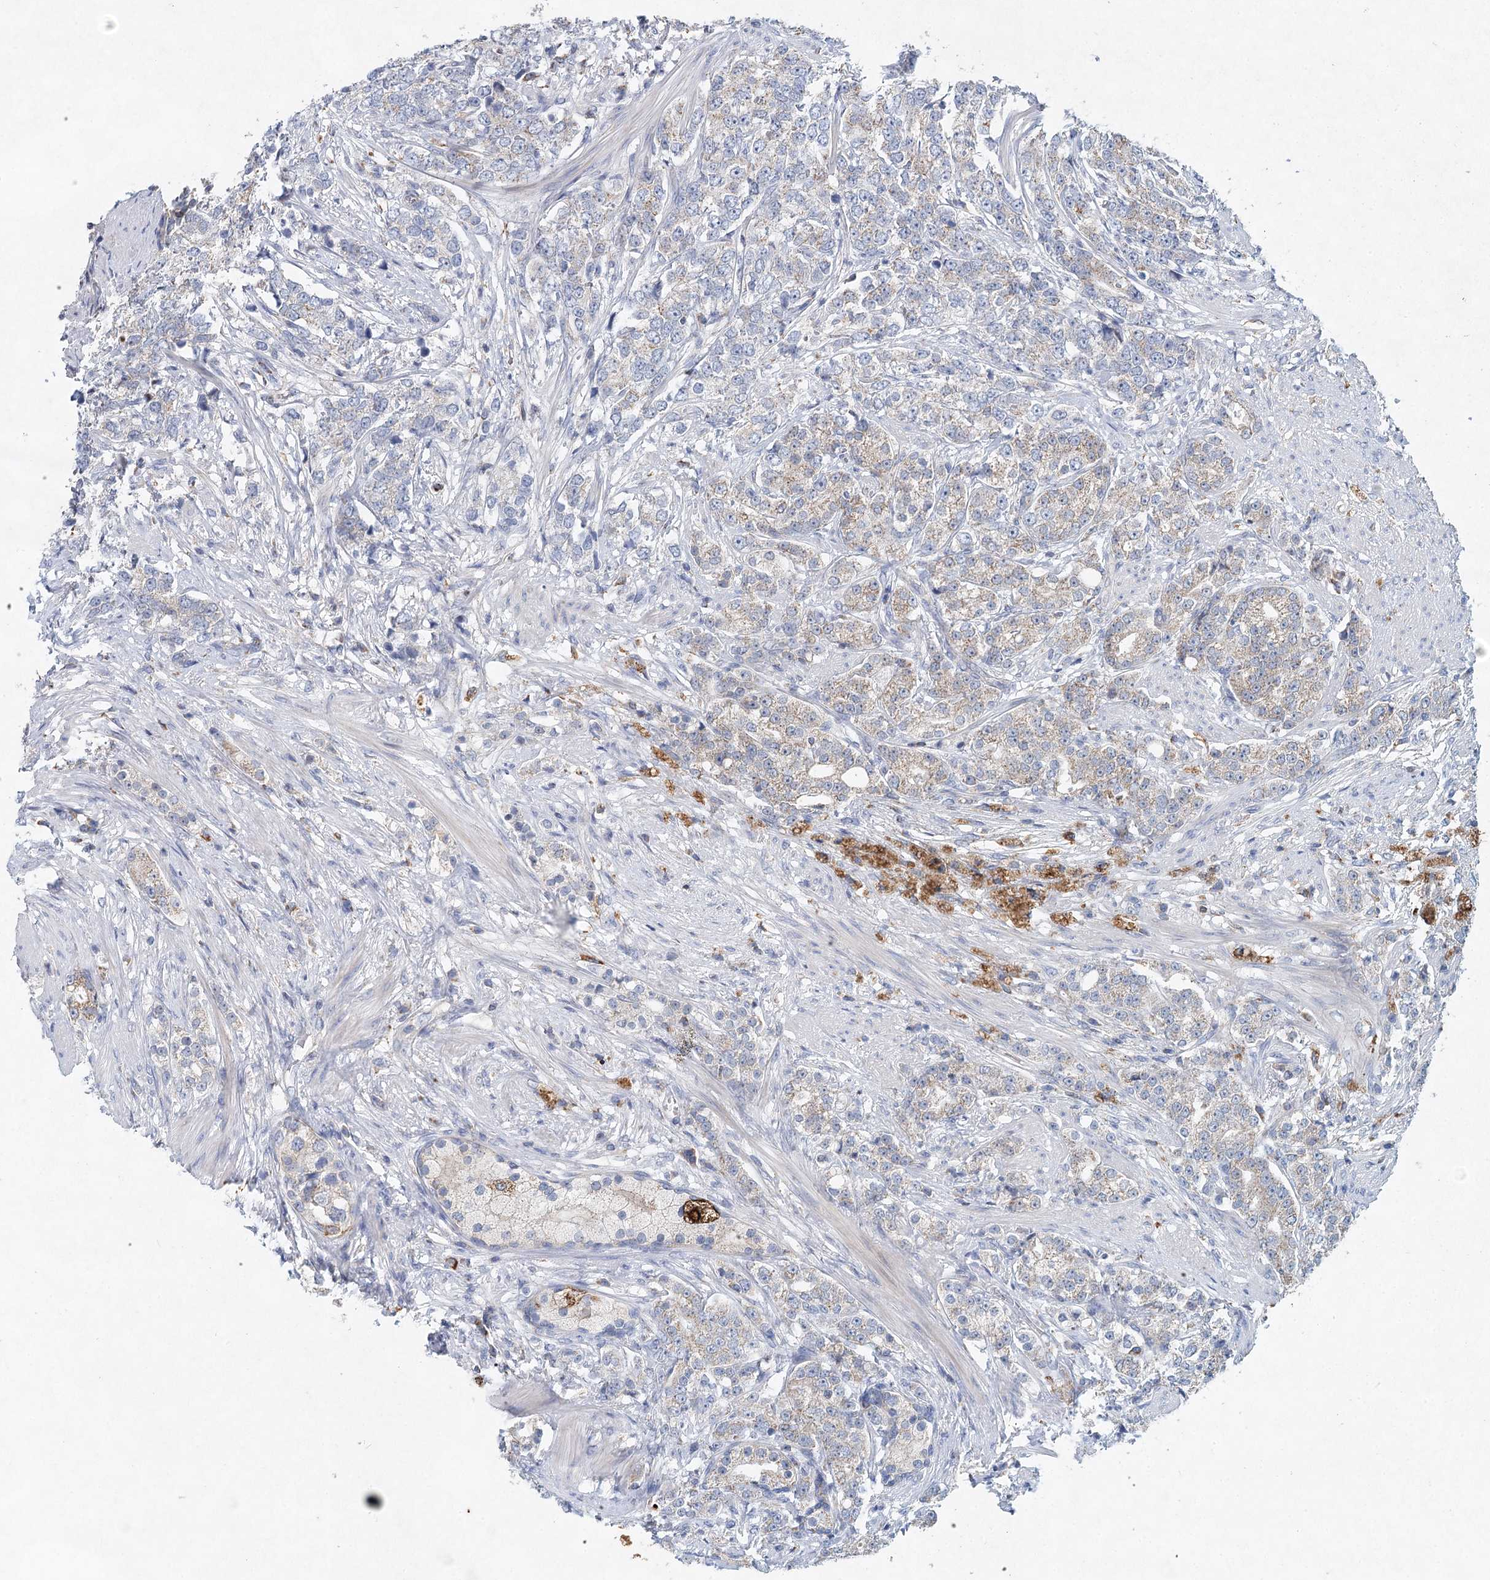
{"staining": {"intensity": "weak", "quantity": "<25%", "location": "cytoplasmic/membranous"}, "tissue": "prostate cancer", "cell_type": "Tumor cells", "image_type": "cancer", "snomed": [{"axis": "morphology", "description": "Adenocarcinoma, High grade"}, {"axis": "topography", "description": "Prostate"}], "caption": "Human prostate cancer (adenocarcinoma (high-grade)) stained for a protein using IHC reveals no positivity in tumor cells.", "gene": "XPO6", "patient": {"sex": "male", "age": 69}}